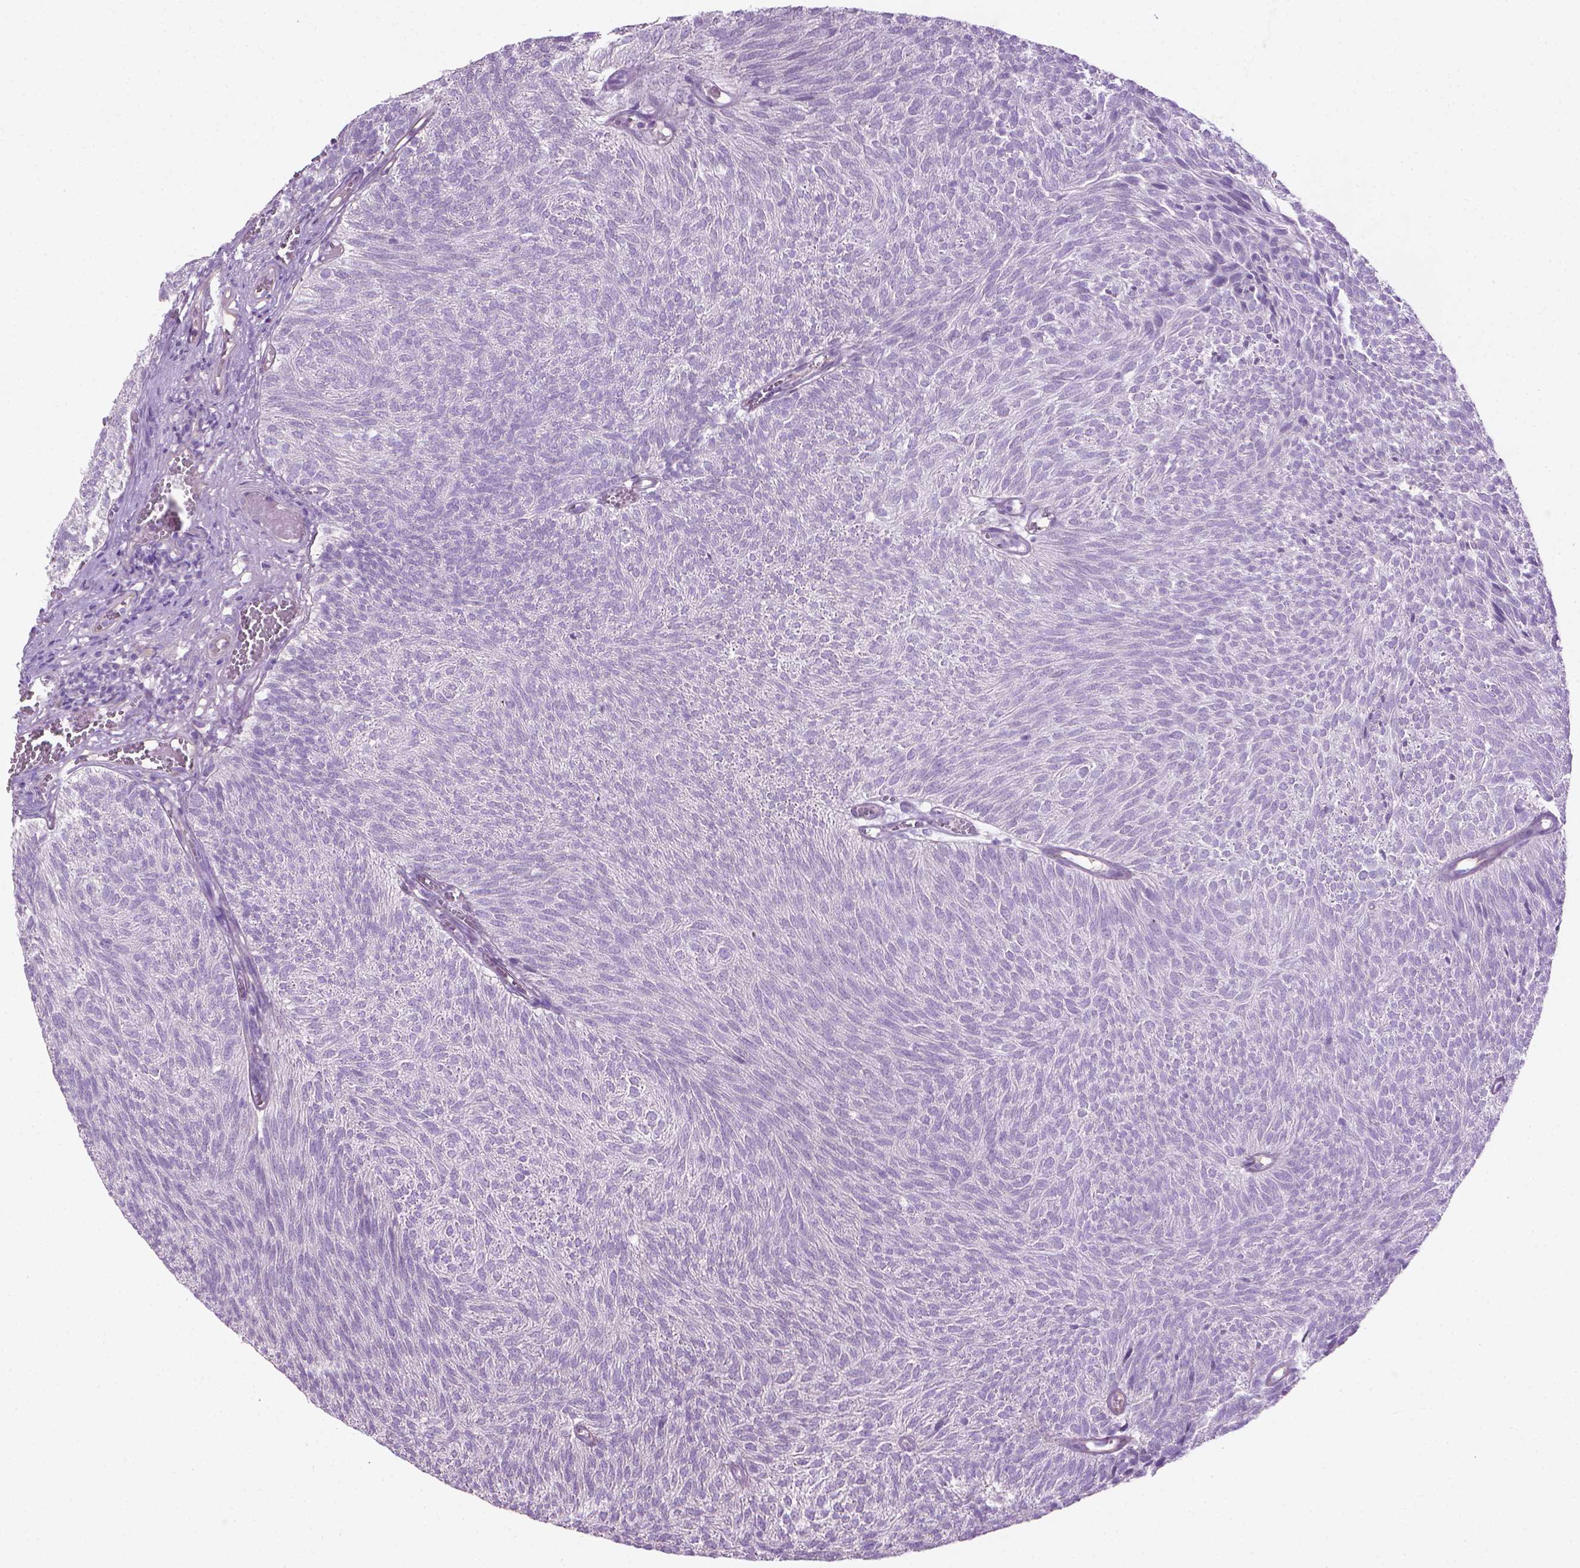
{"staining": {"intensity": "negative", "quantity": "none", "location": "none"}, "tissue": "urothelial cancer", "cell_type": "Tumor cells", "image_type": "cancer", "snomed": [{"axis": "morphology", "description": "Urothelial carcinoma, Low grade"}, {"axis": "topography", "description": "Urinary bladder"}], "caption": "IHC micrograph of urothelial carcinoma (low-grade) stained for a protein (brown), which shows no expression in tumor cells.", "gene": "KRT73", "patient": {"sex": "male", "age": 77}}